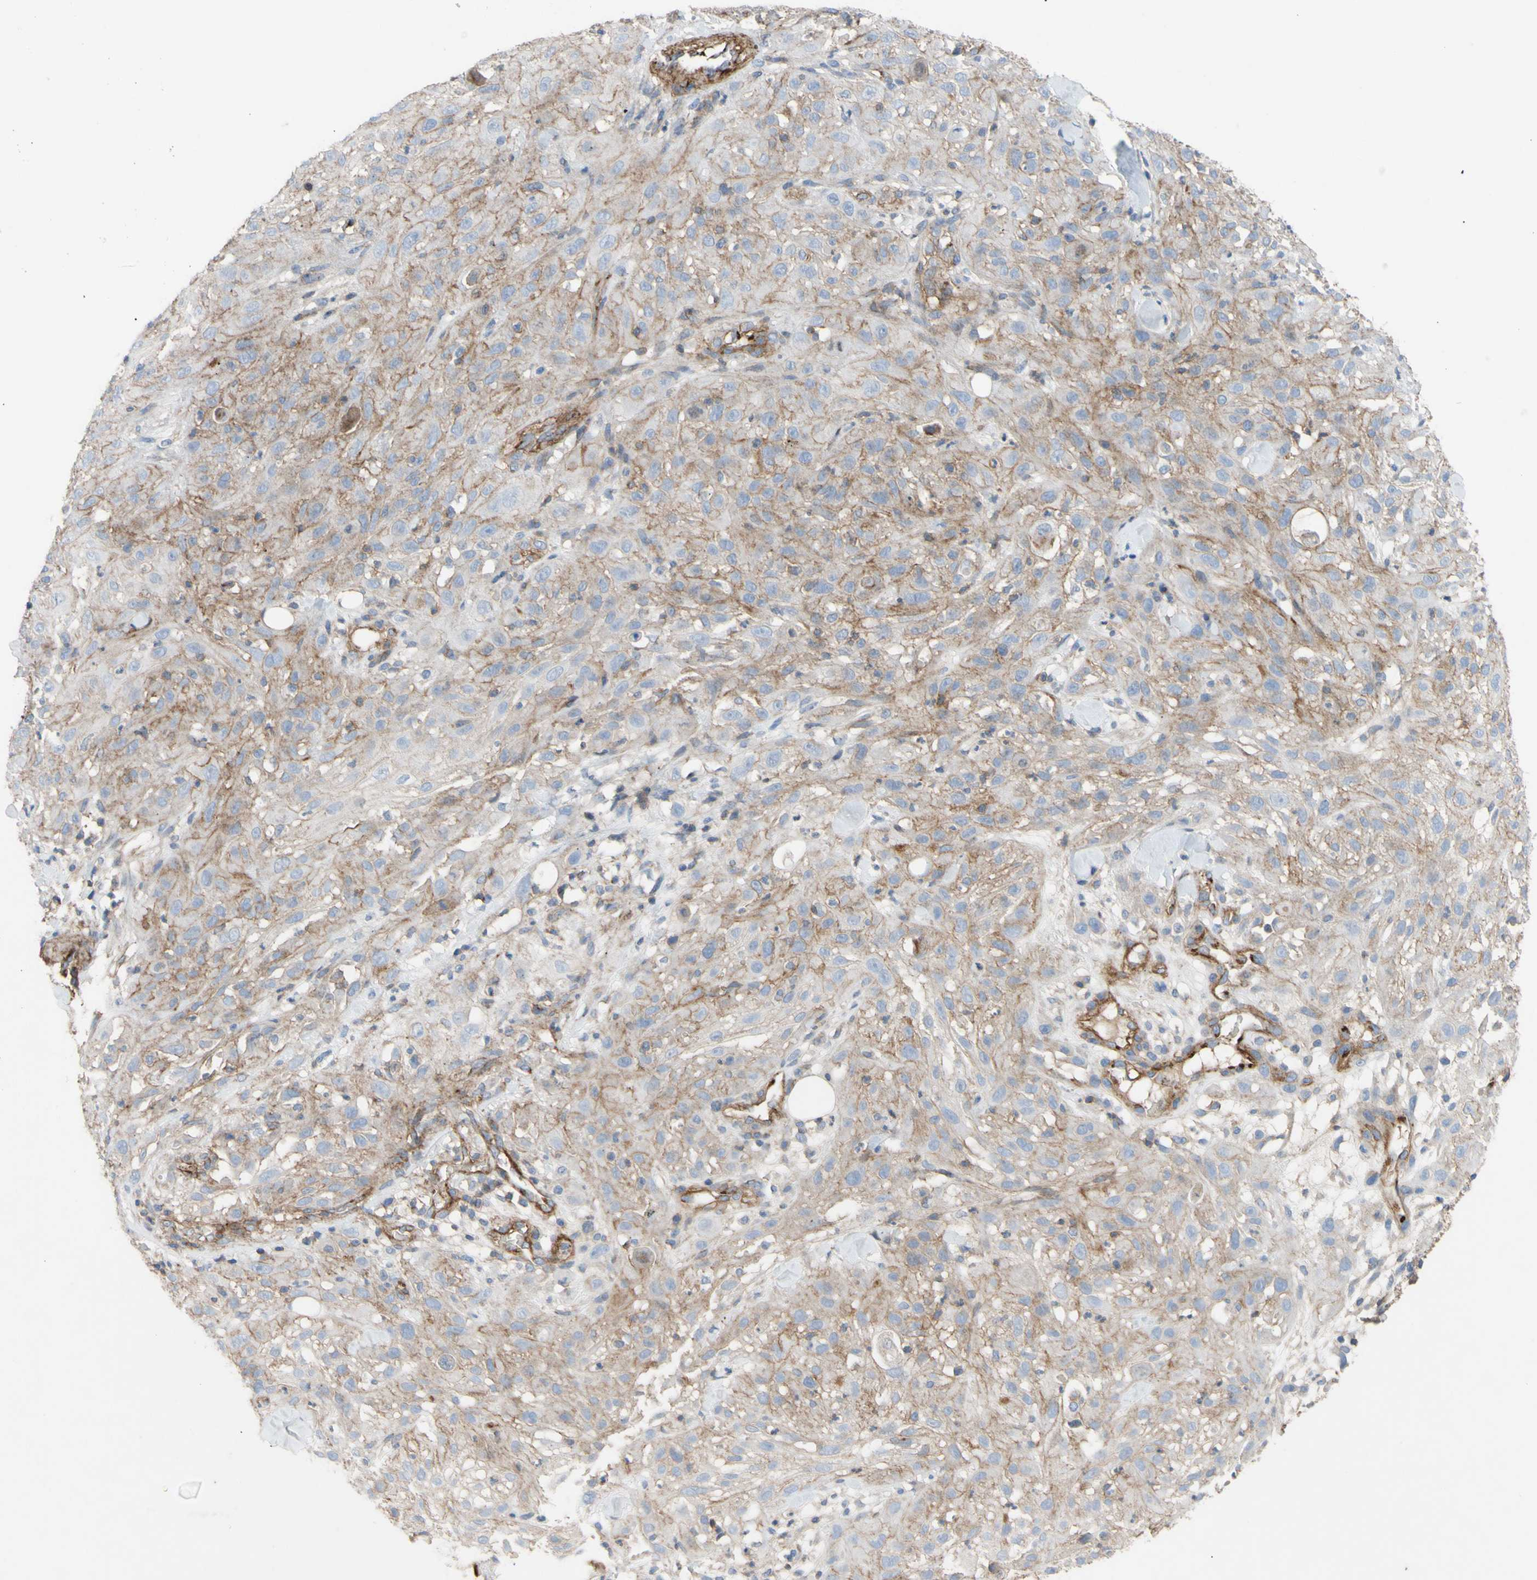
{"staining": {"intensity": "weak", "quantity": ">75%", "location": "cytoplasmic/membranous"}, "tissue": "skin cancer", "cell_type": "Tumor cells", "image_type": "cancer", "snomed": [{"axis": "morphology", "description": "Squamous cell carcinoma, NOS"}, {"axis": "topography", "description": "Skin"}], "caption": "Immunohistochemical staining of skin cancer (squamous cell carcinoma) reveals weak cytoplasmic/membranous protein expression in approximately >75% of tumor cells. (DAB (3,3'-diaminobenzidine) IHC, brown staining for protein, blue staining for nuclei).", "gene": "ATP2A3", "patient": {"sex": "male", "age": 75}}